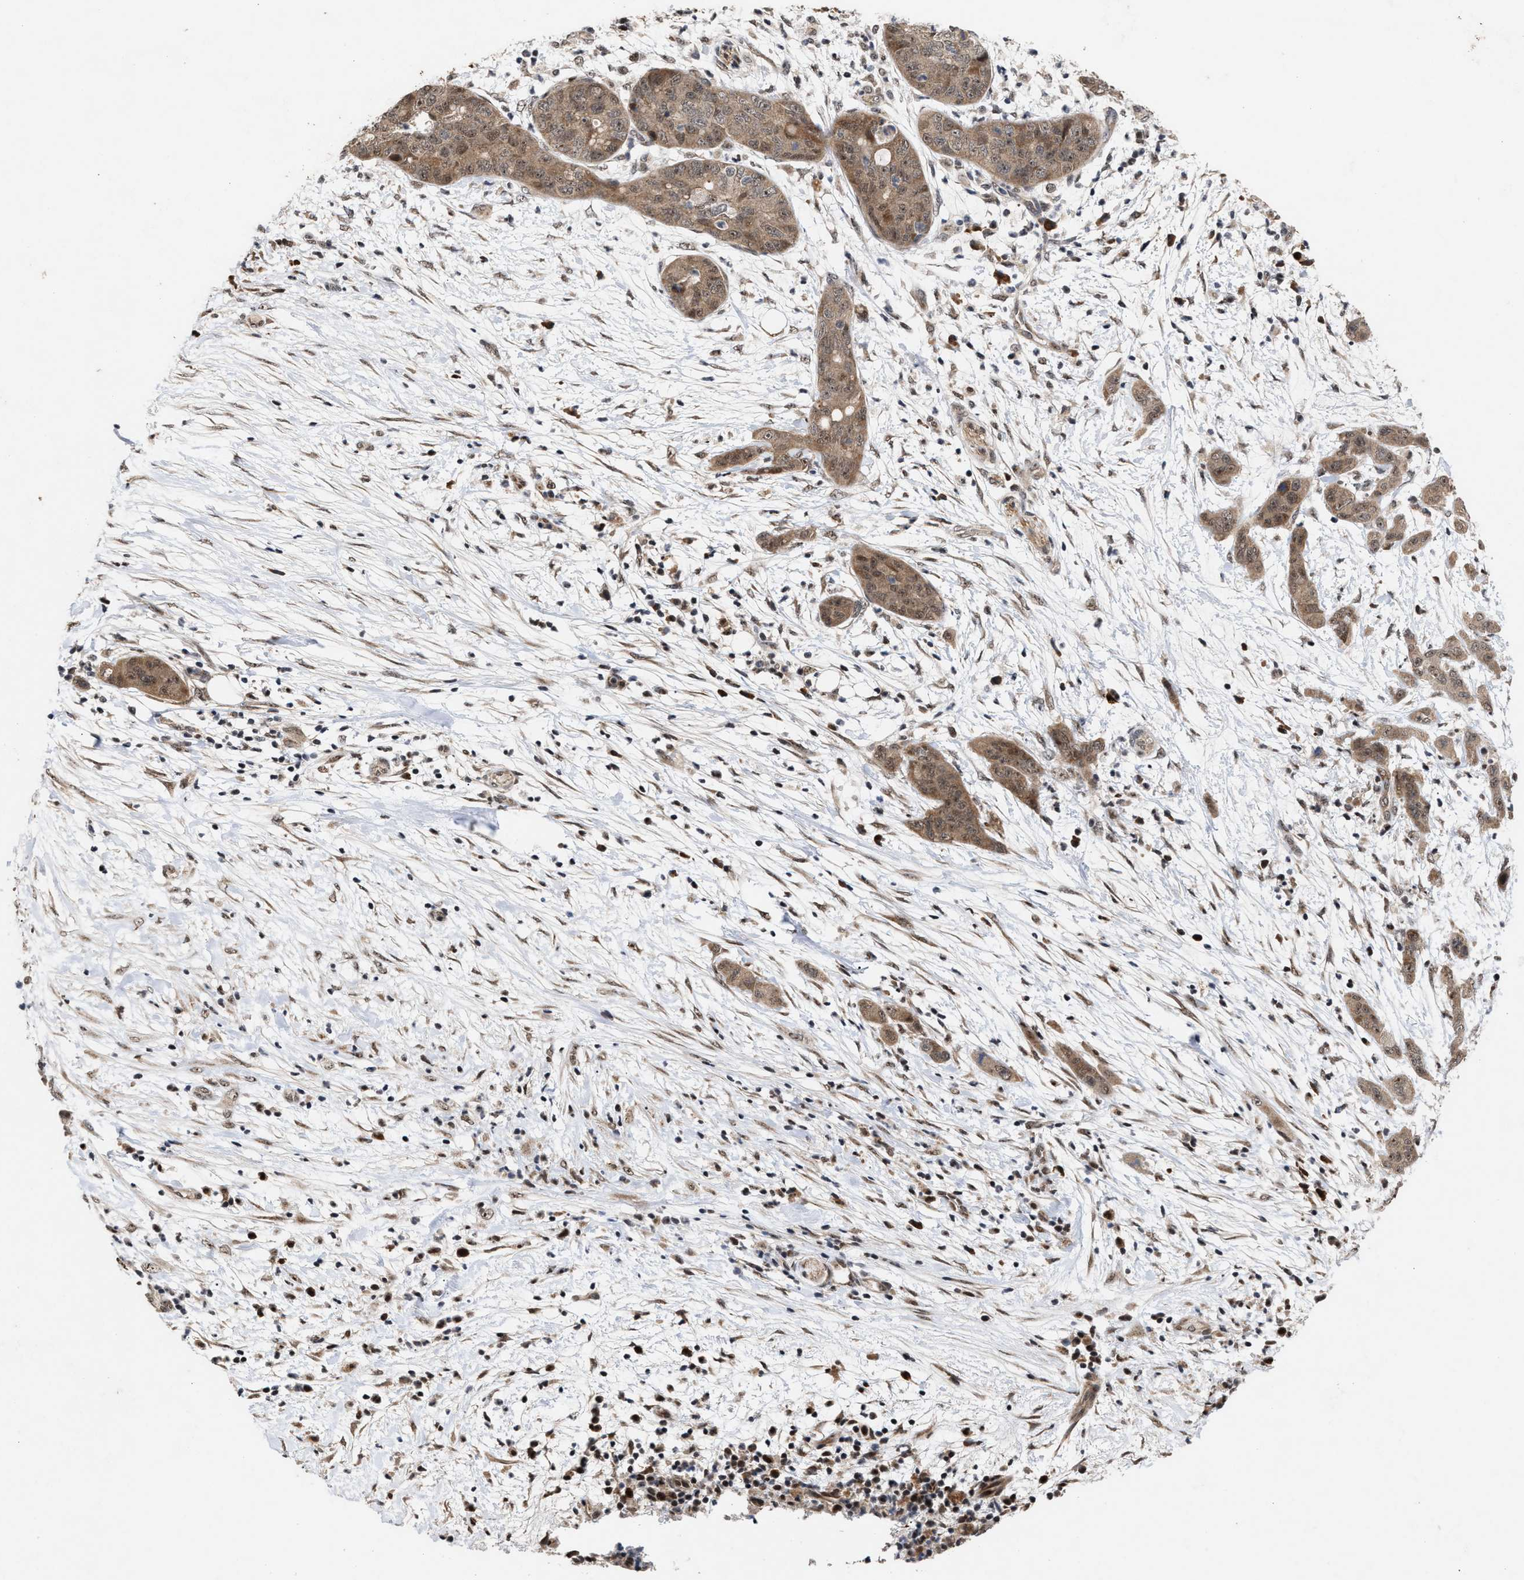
{"staining": {"intensity": "moderate", "quantity": ">75%", "location": "cytoplasmic/membranous"}, "tissue": "pancreatic cancer", "cell_type": "Tumor cells", "image_type": "cancer", "snomed": [{"axis": "morphology", "description": "Adenocarcinoma, NOS"}, {"axis": "topography", "description": "Pancreas"}], "caption": "A photomicrograph of human pancreatic cancer (adenocarcinoma) stained for a protein shows moderate cytoplasmic/membranous brown staining in tumor cells.", "gene": "MKNK2", "patient": {"sex": "female", "age": 78}}